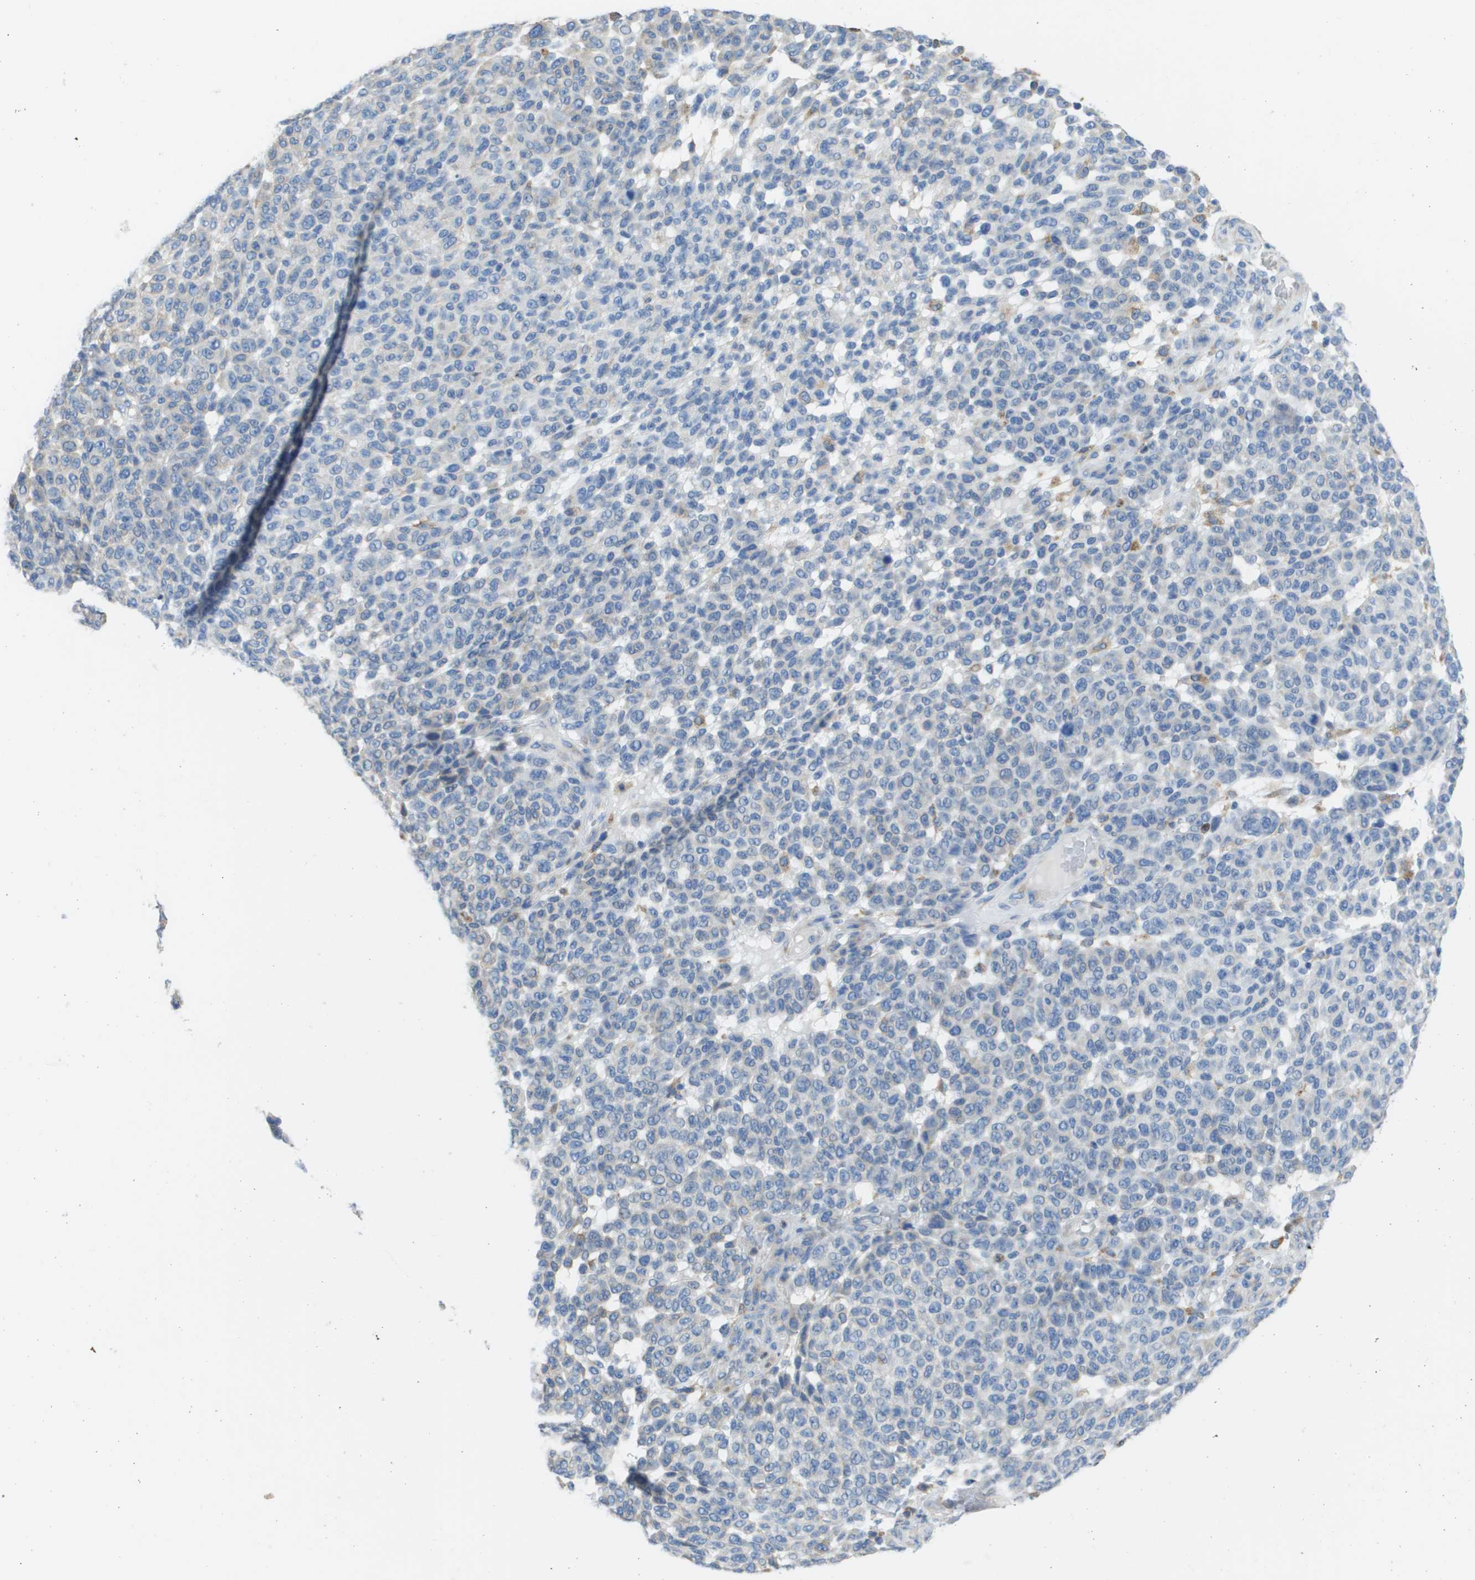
{"staining": {"intensity": "negative", "quantity": "none", "location": "none"}, "tissue": "melanoma", "cell_type": "Tumor cells", "image_type": "cancer", "snomed": [{"axis": "morphology", "description": "Malignant melanoma, NOS"}, {"axis": "topography", "description": "Skin"}], "caption": "IHC image of human melanoma stained for a protein (brown), which reveals no positivity in tumor cells. The staining is performed using DAB (3,3'-diaminobenzidine) brown chromogen with nuclei counter-stained in using hematoxylin.", "gene": "SDR42E1", "patient": {"sex": "male", "age": 59}}